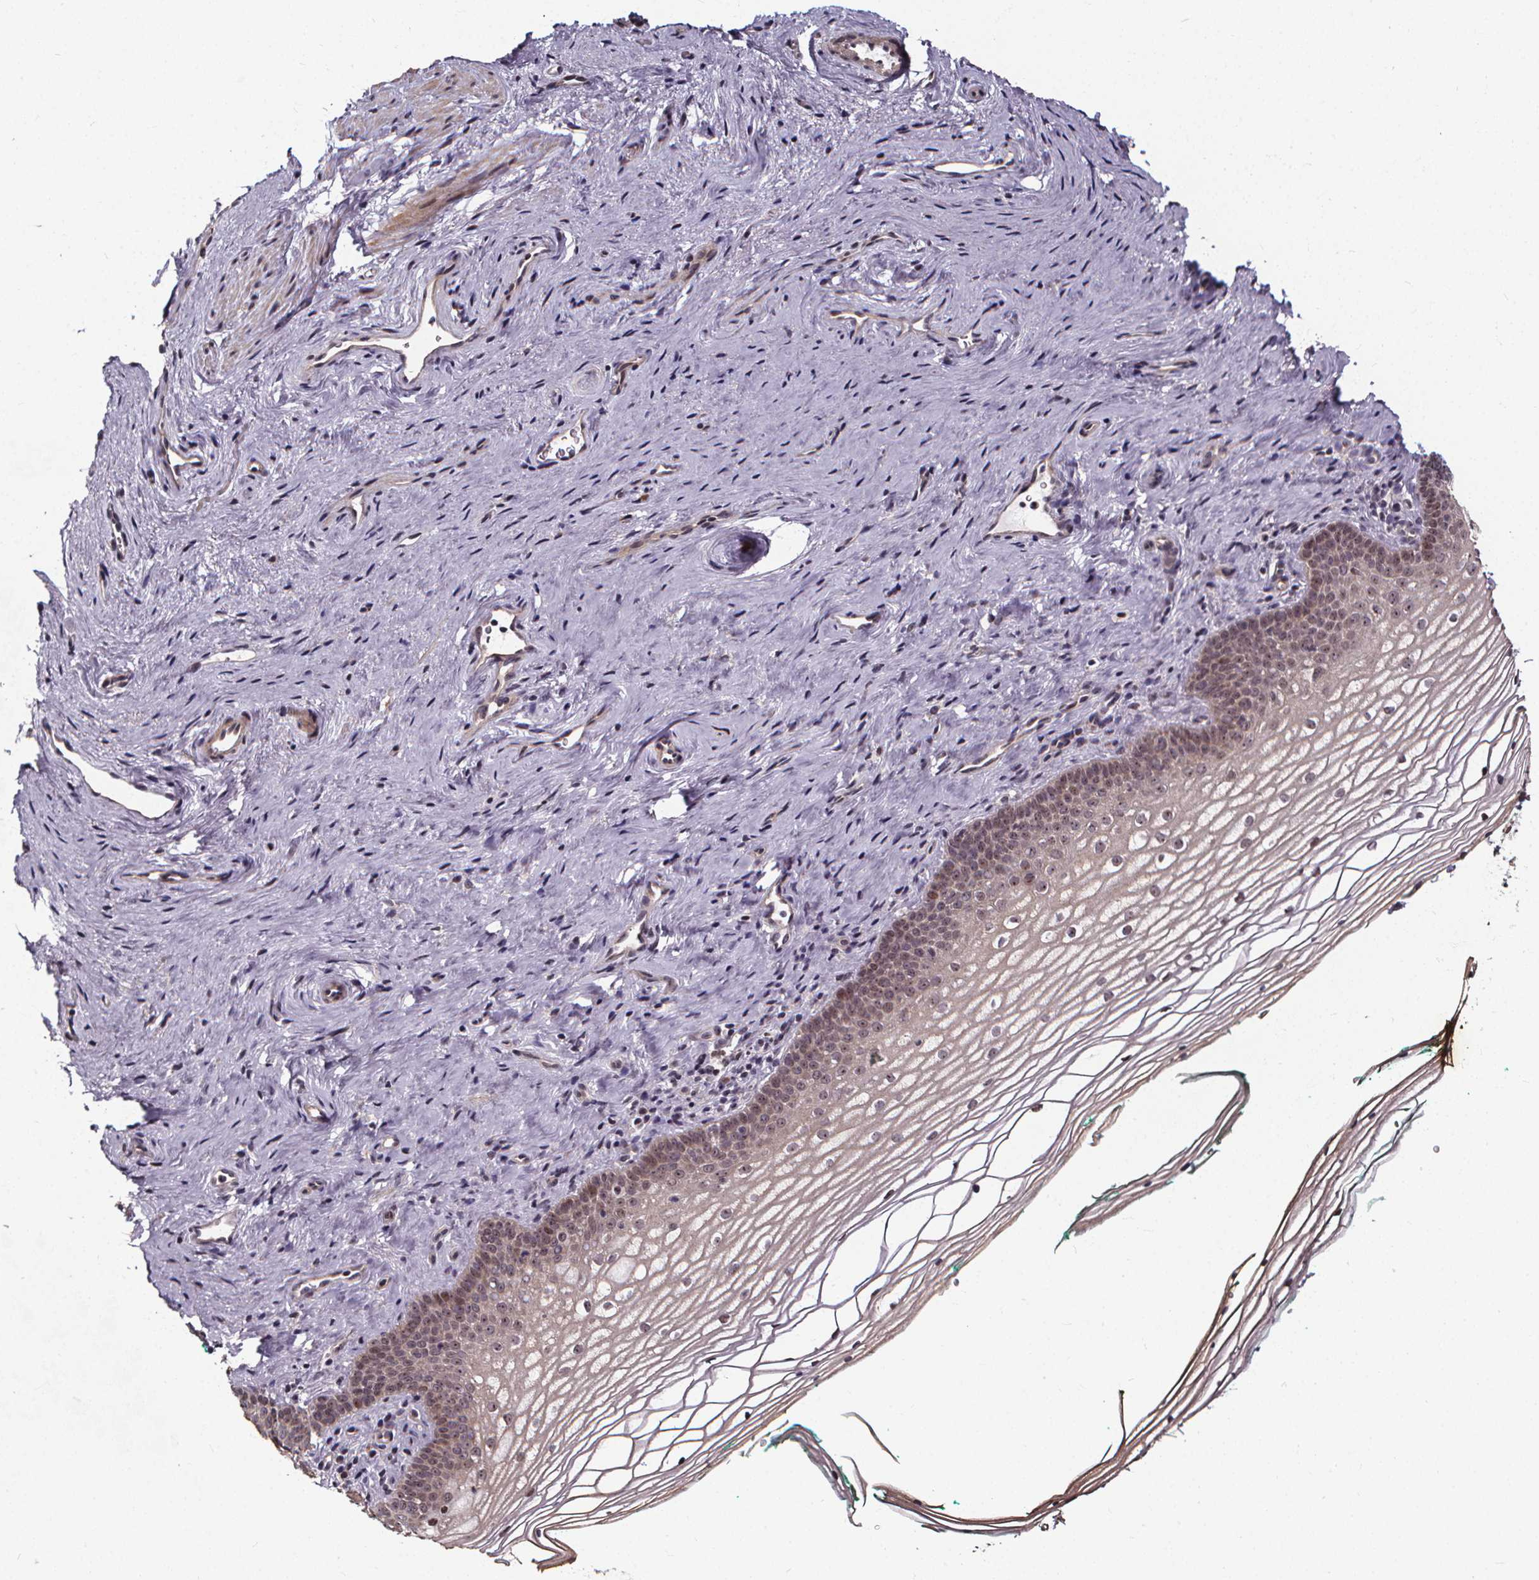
{"staining": {"intensity": "weak", "quantity": "25%-75%", "location": "nuclear"}, "tissue": "vagina", "cell_type": "Squamous epithelial cells", "image_type": "normal", "snomed": [{"axis": "morphology", "description": "Normal tissue, NOS"}, {"axis": "topography", "description": "Vagina"}], "caption": "Immunohistochemistry staining of benign vagina, which exhibits low levels of weak nuclear expression in about 25%-75% of squamous epithelial cells indicating weak nuclear protein positivity. The staining was performed using DAB (brown) for protein detection and nuclei were counterstained in hematoxylin (blue).", "gene": "DDIT3", "patient": {"sex": "female", "age": 44}}